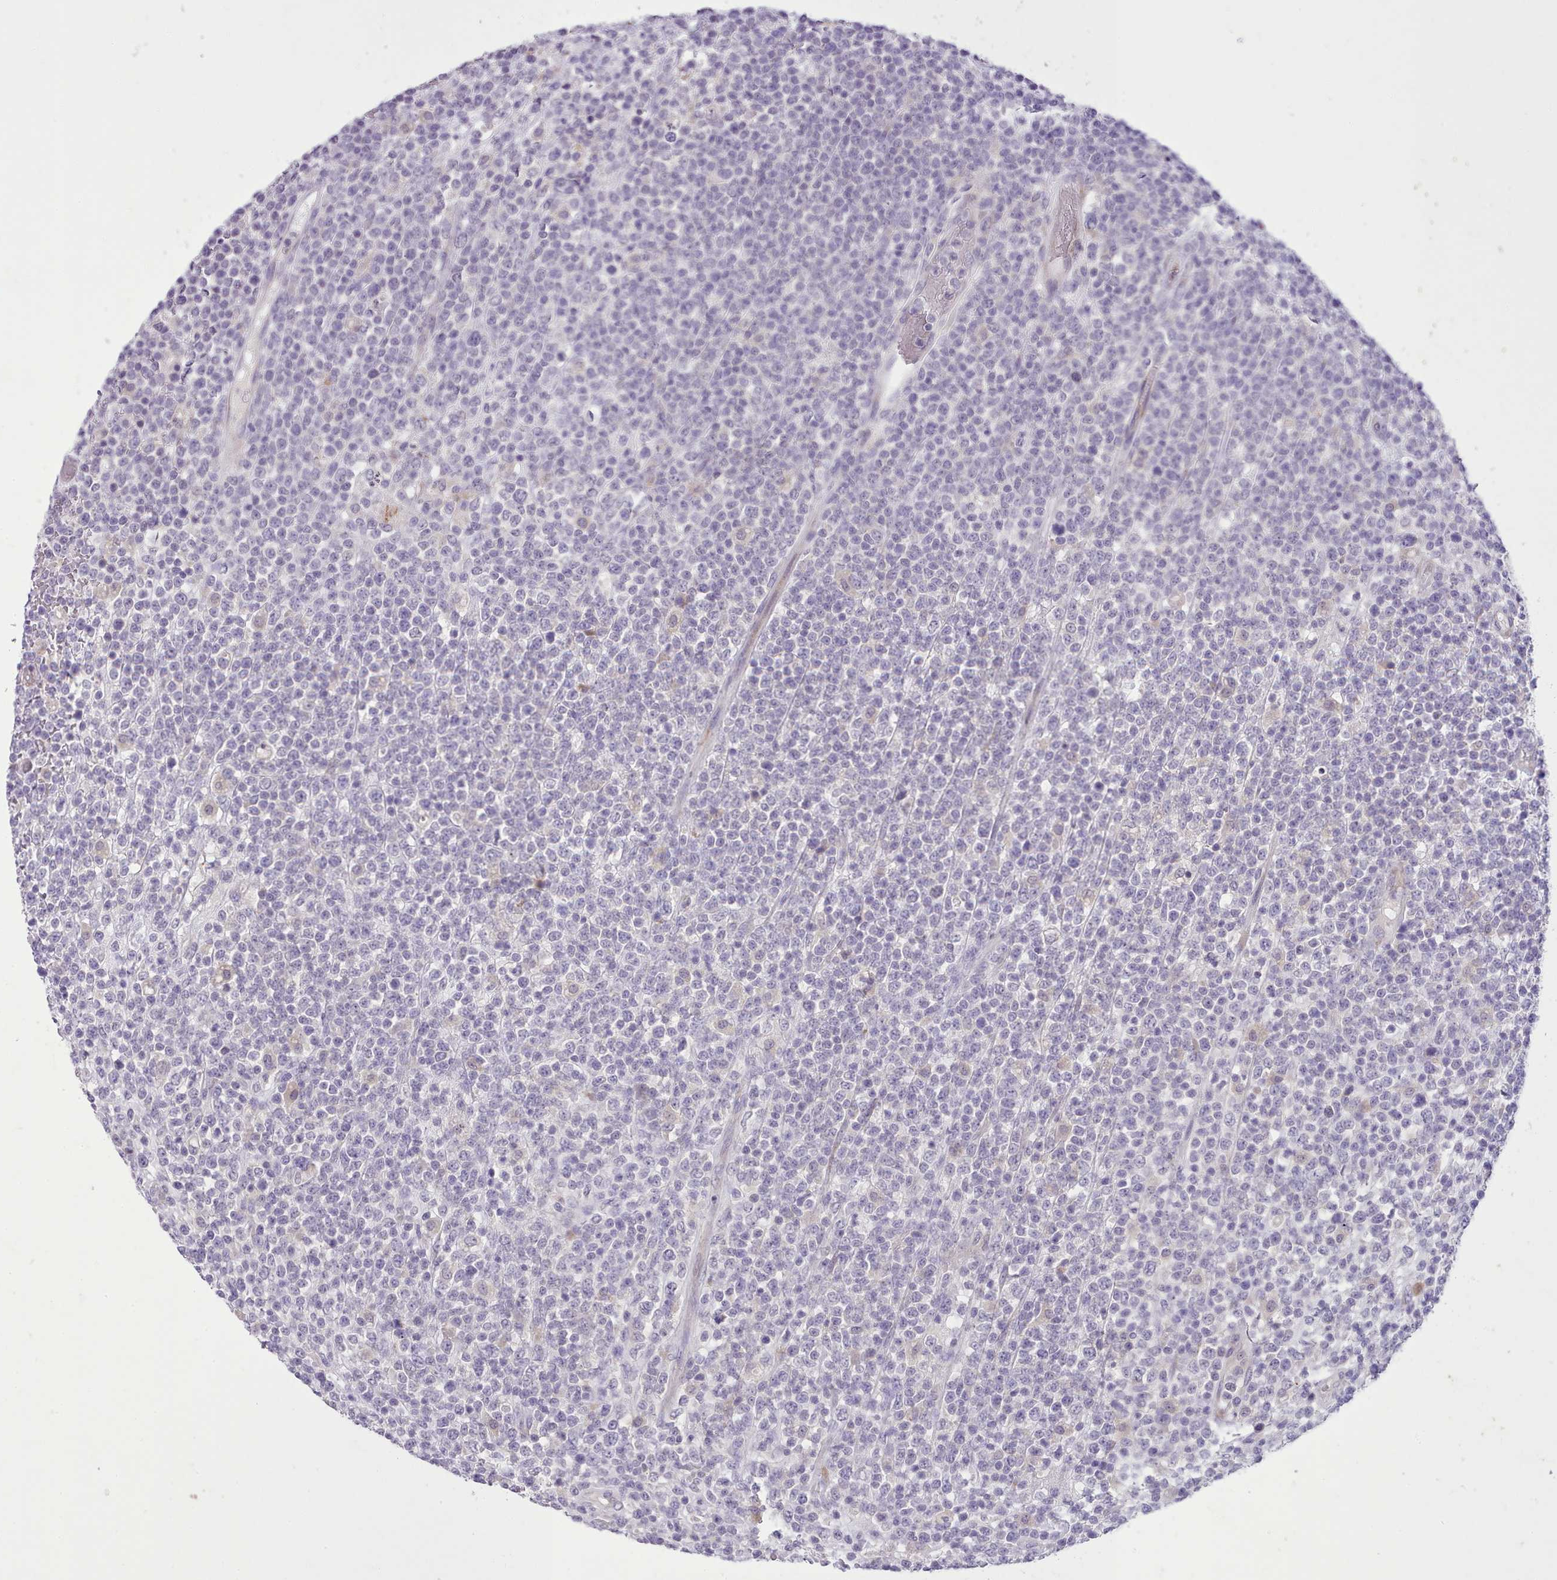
{"staining": {"intensity": "negative", "quantity": "none", "location": "none"}, "tissue": "lymphoma", "cell_type": "Tumor cells", "image_type": "cancer", "snomed": [{"axis": "morphology", "description": "Malignant lymphoma, non-Hodgkin's type, High grade"}, {"axis": "topography", "description": "Colon"}], "caption": "Photomicrograph shows no significant protein staining in tumor cells of lymphoma. The staining is performed using DAB (3,3'-diaminobenzidine) brown chromogen with nuclei counter-stained in using hematoxylin.", "gene": "FAM83E", "patient": {"sex": "female", "age": 53}}